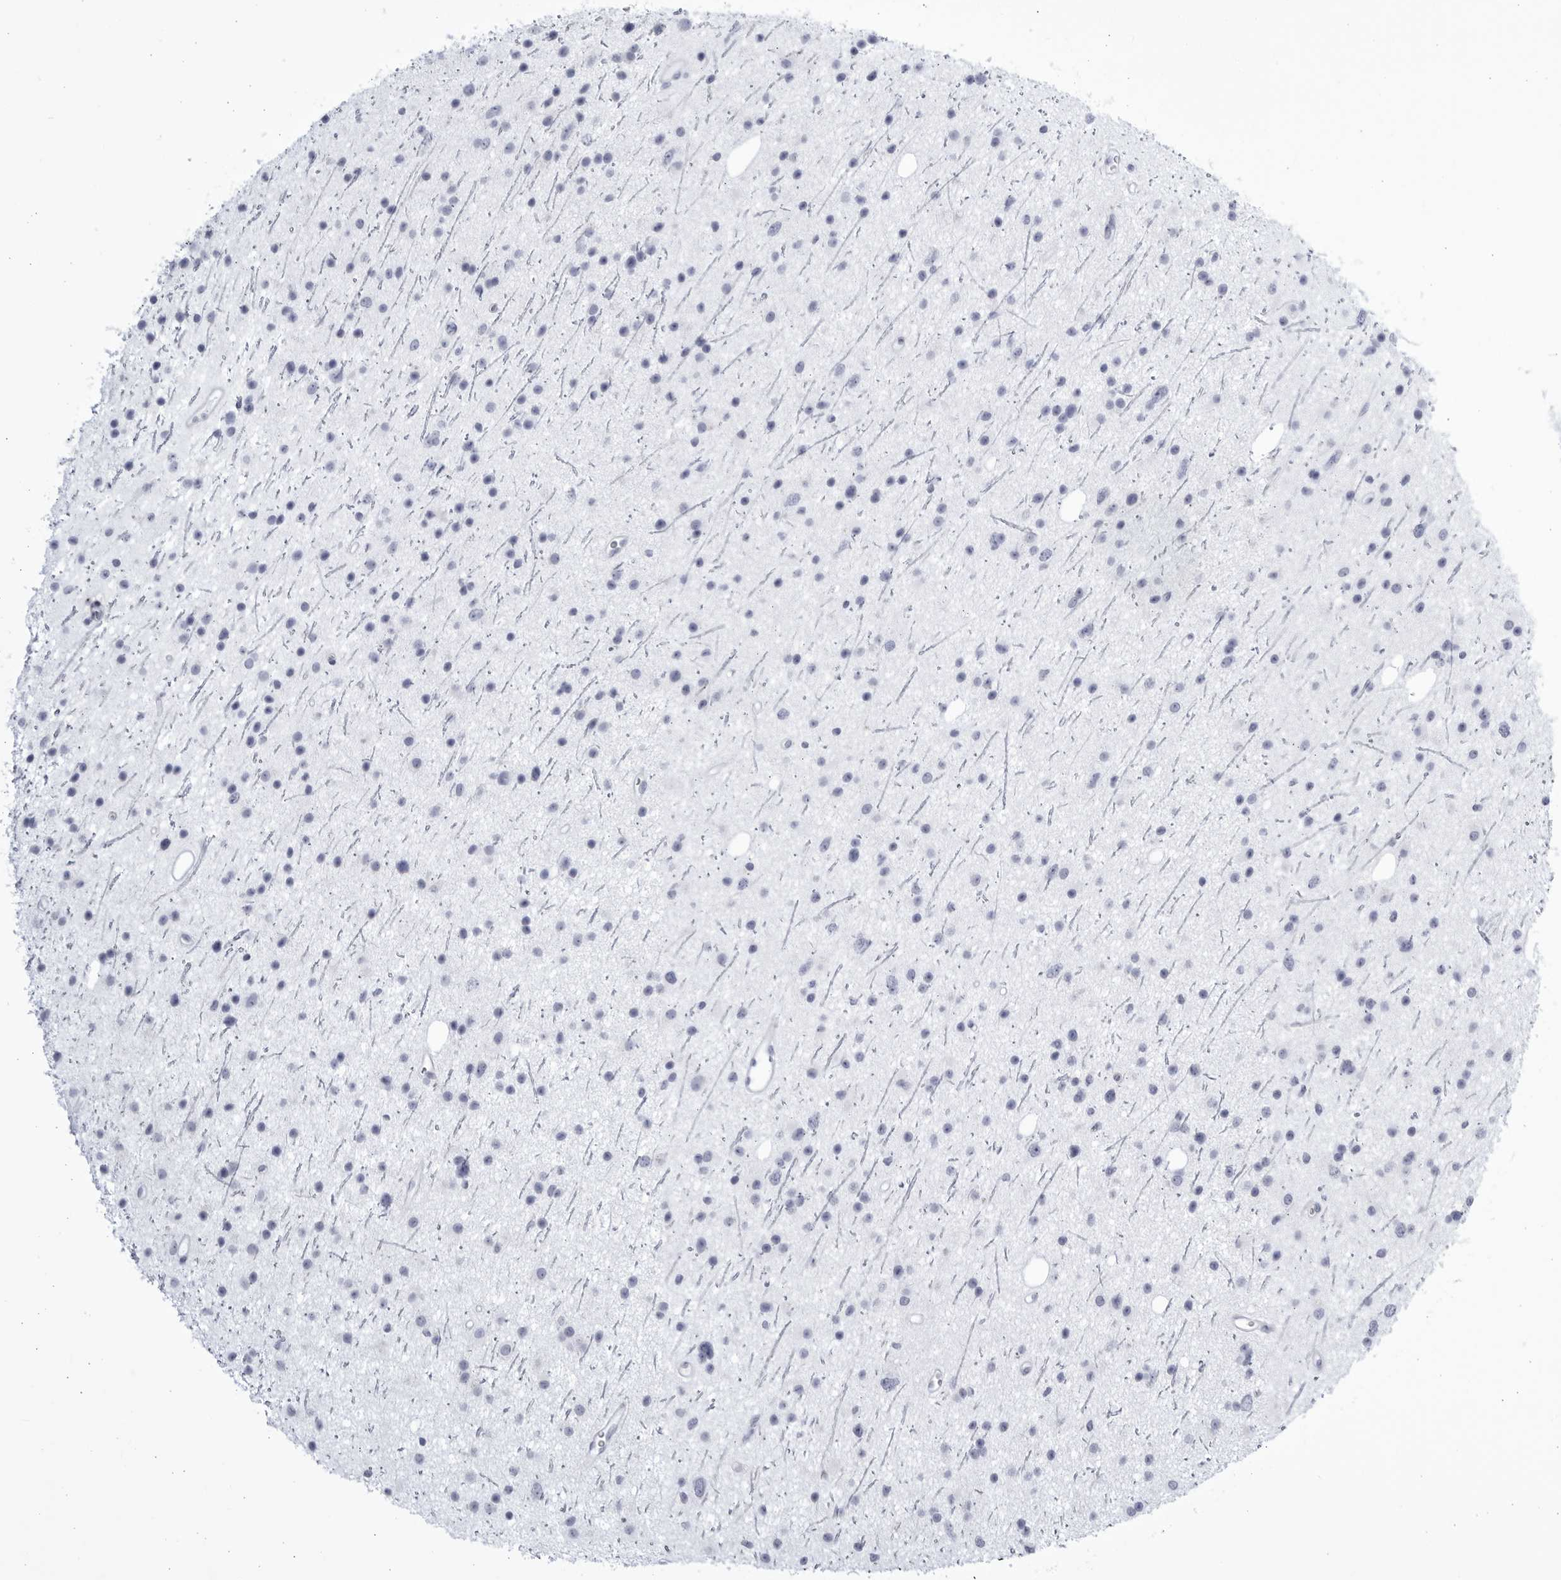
{"staining": {"intensity": "negative", "quantity": "none", "location": "none"}, "tissue": "glioma", "cell_type": "Tumor cells", "image_type": "cancer", "snomed": [{"axis": "morphology", "description": "Glioma, malignant, Low grade"}, {"axis": "topography", "description": "Cerebral cortex"}], "caption": "Tumor cells show no significant protein positivity in glioma.", "gene": "CCDC181", "patient": {"sex": "female", "age": 39}}